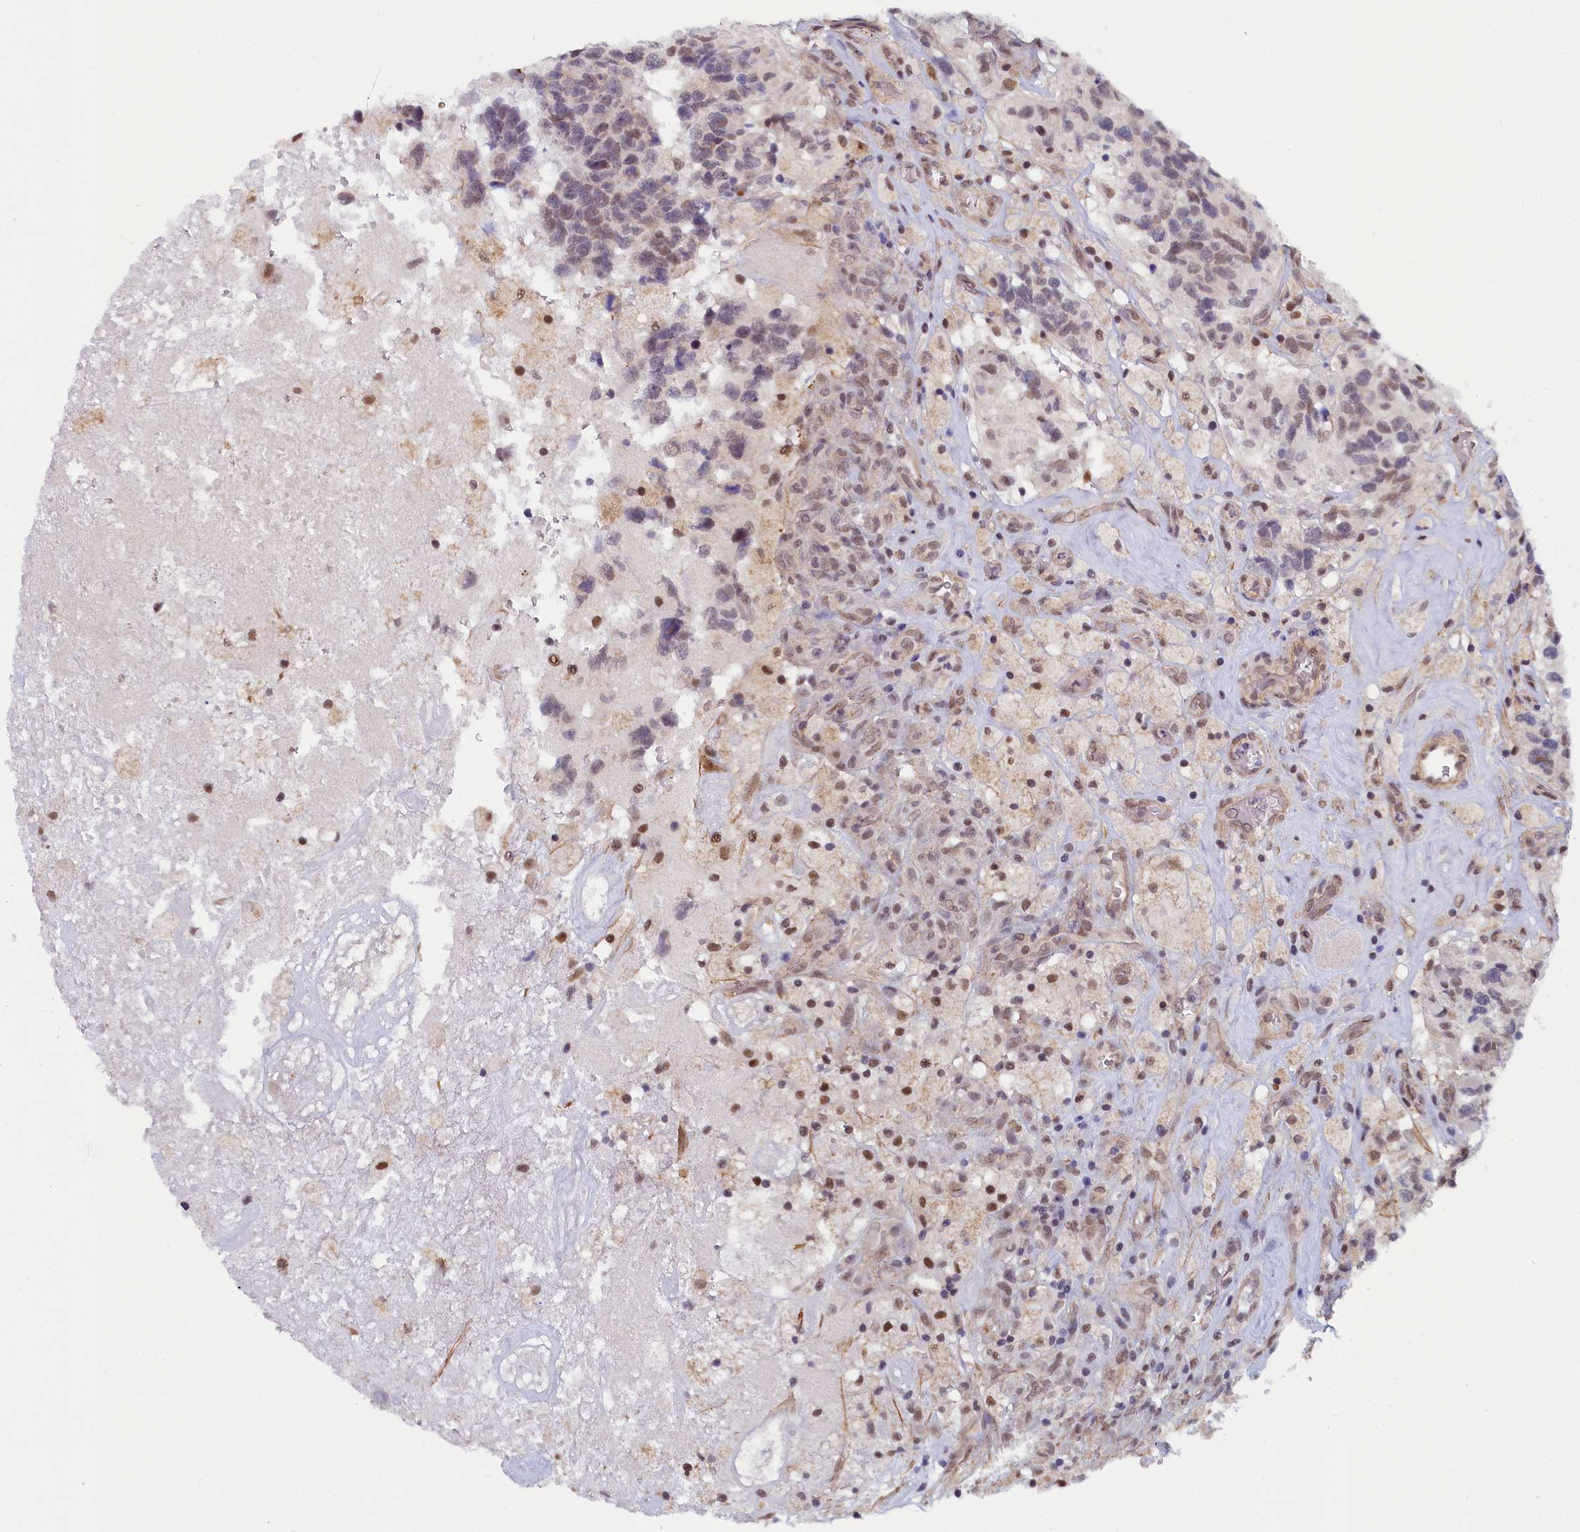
{"staining": {"intensity": "weak", "quantity": "<25%", "location": "nuclear"}, "tissue": "glioma", "cell_type": "Tumor cells", "image_type": "cancer", "snomed": [{"axis": "morphology", "description": "Glioma, malignant, High grade"}, {"axis": "topography", "description": "Brain"}], "caption": "IHC photomicrograph of neoplastic tissue: malignant high-grade glioma stained with DAB (3,3'-diaminobenzidine) reveals no significant protein staining in tumor cells.", "gene": "INTS14", "patient": {"sex": "male", "age": 76}}